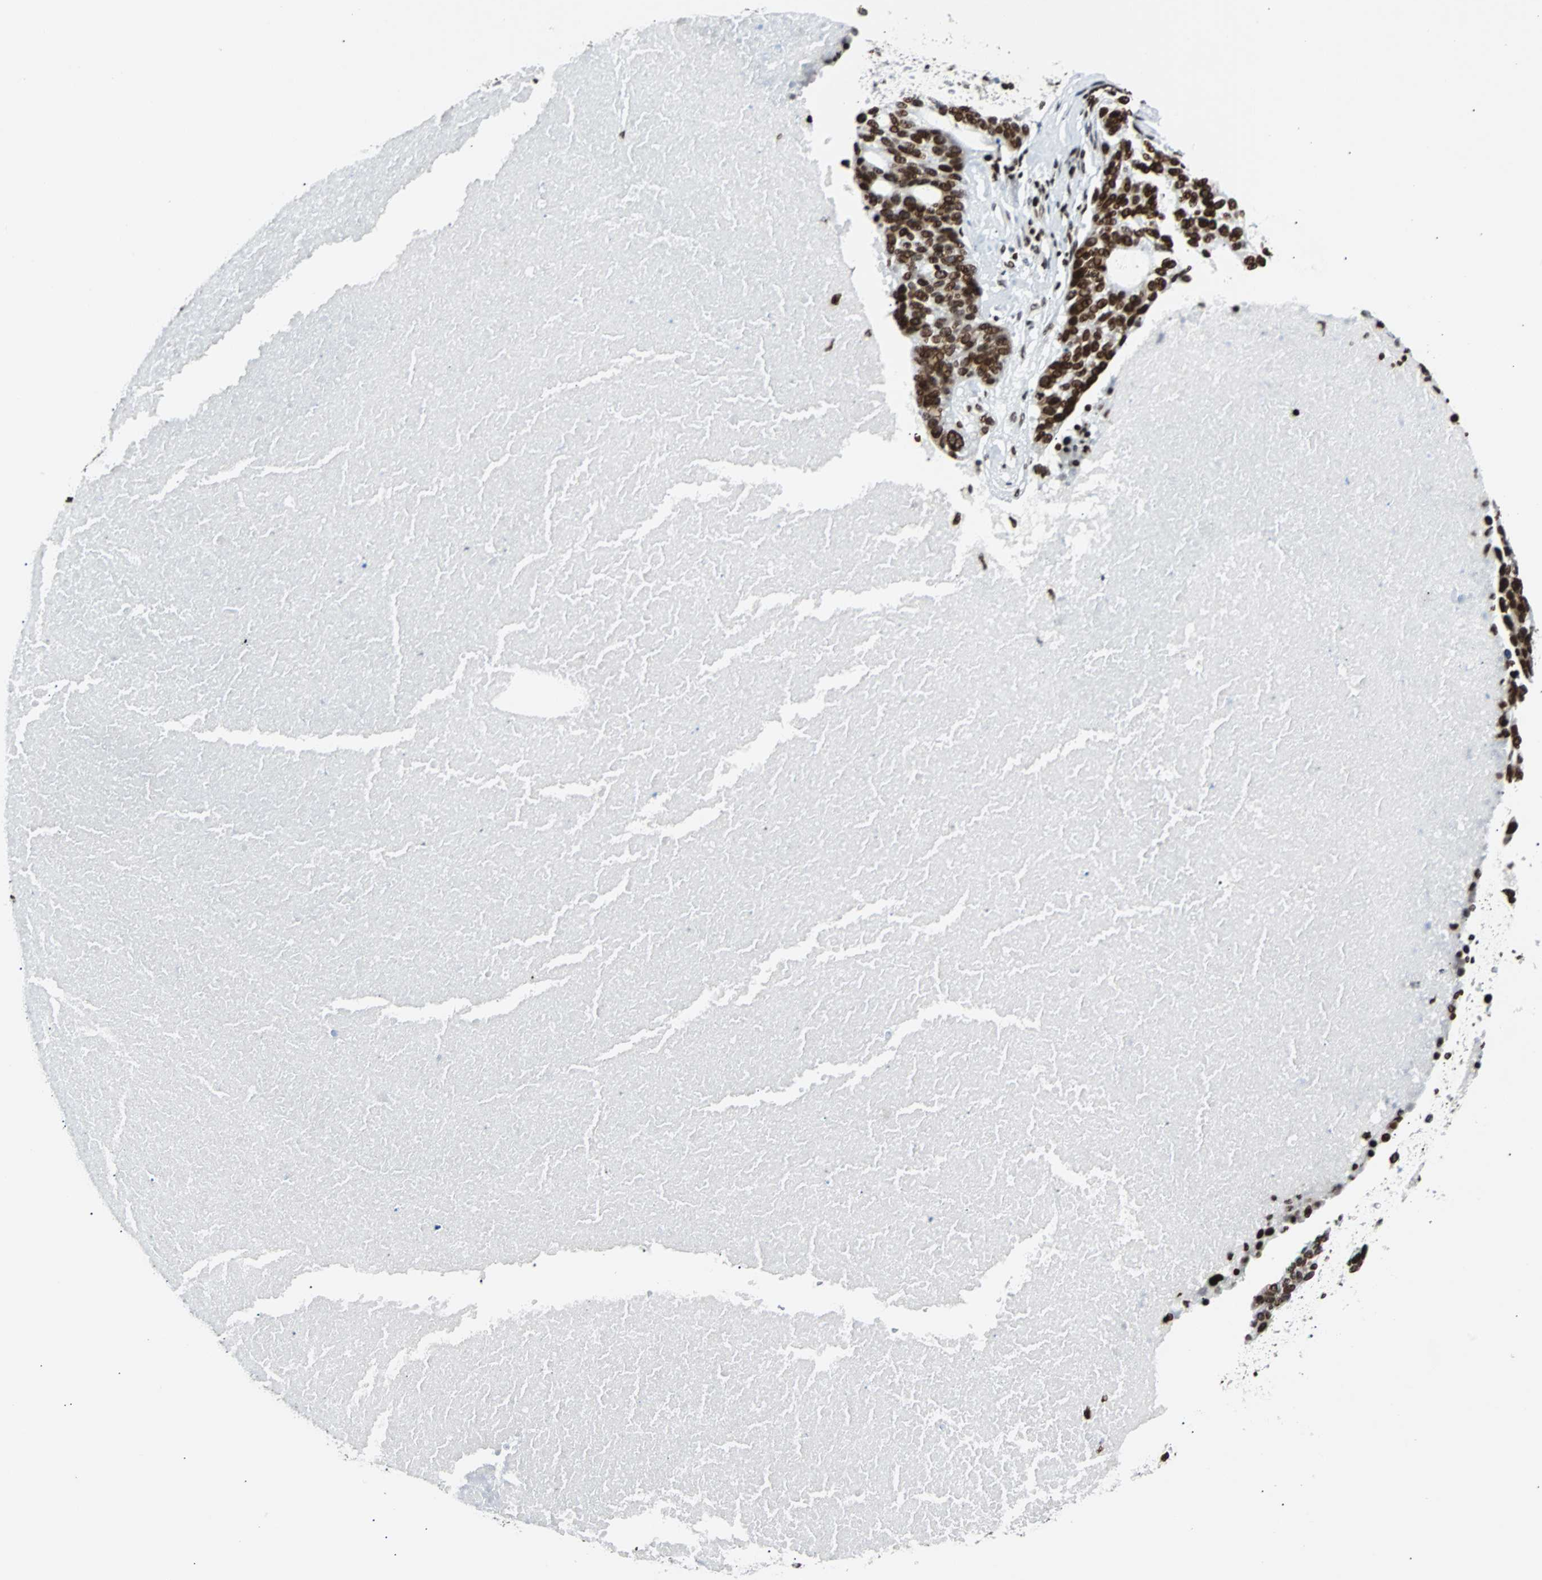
{"staining": {"intensity": "strong", "quantity": ">75%", "location": "nuclear"}, "tissue": "ovarian cancer", "cell_type": "Tumor cells", "image_type": "cancer", "snomed": [{"axis": "morphology", "description": "Cystadenocarcinoma, serous, NOS"}, {"axis": "topography", "description": "Ovary"}], "caption": "High-power microscopy captured an IHC histopathology image of ovarian cancer (serous cystadenocarcinoma), revealing strong nuclear positivity in approximately >75% of tumor cells. The protein is stained brown, and the nuclei are stained in blue (DAB IHC with brightfield microscopy, high magnification).", "gene": "ZNF131", "patient": {"sex": "female", "age": 59}}